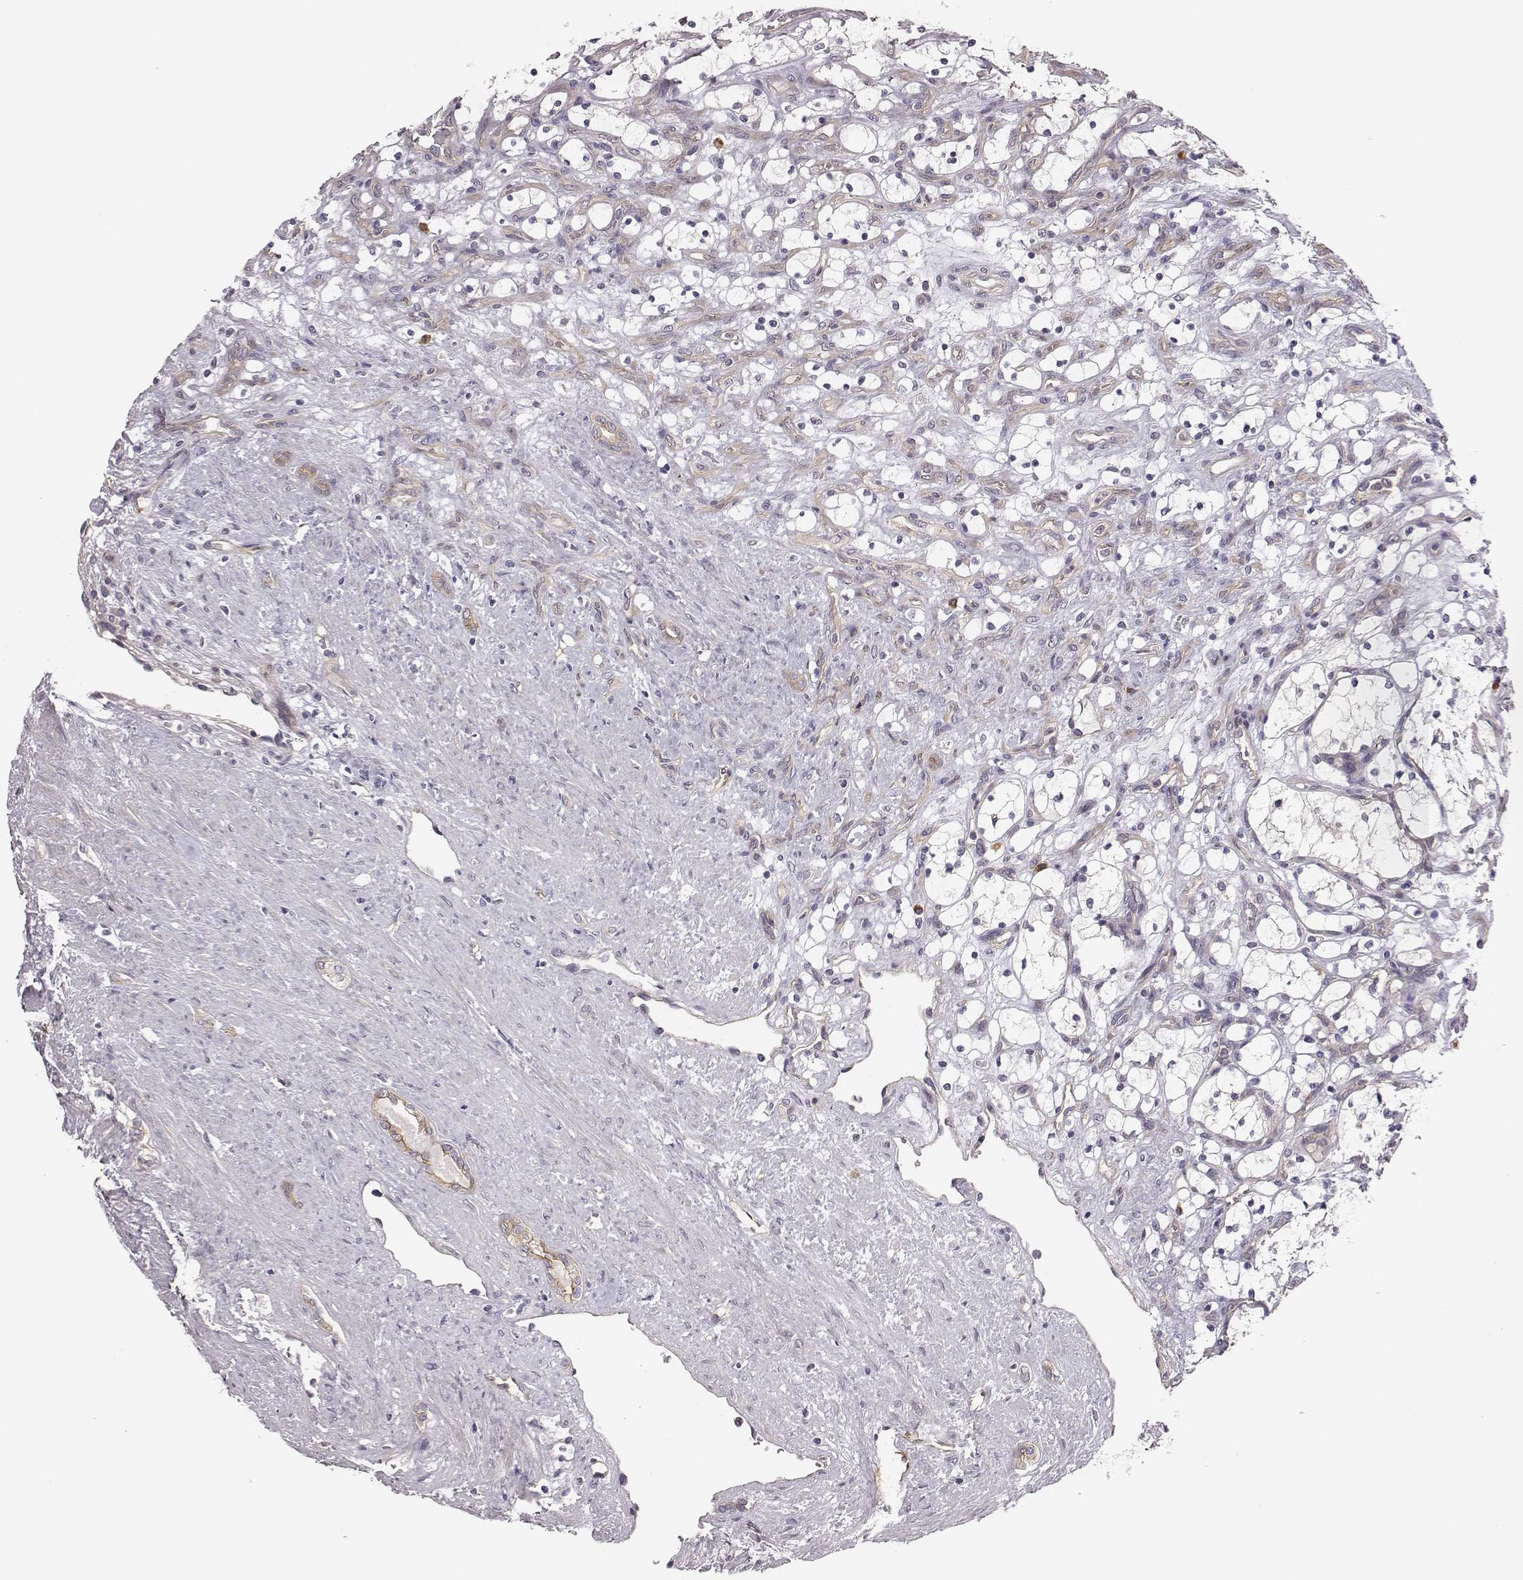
{"staining": {"intensity": "negative", "quantity": "none", "location": "none"}, "tissue": "renal cancer", "cell_type": "Tumor cells", "image_type": "cancer", "snomed": [{"axis": "morphology", "description": "Adenocarcinoma, NOS"}, {"axis": "topography", "description": "Kidney"}], "caption": "Immunohistochemistry (IHC) histopathology image of neoplastic tissue: renal adenocarcinoma stained with DAB reveals no significant protein staining in tumor cells.", "gene": "SCARF1", "patient": {"sex": "female", "age": 69}}